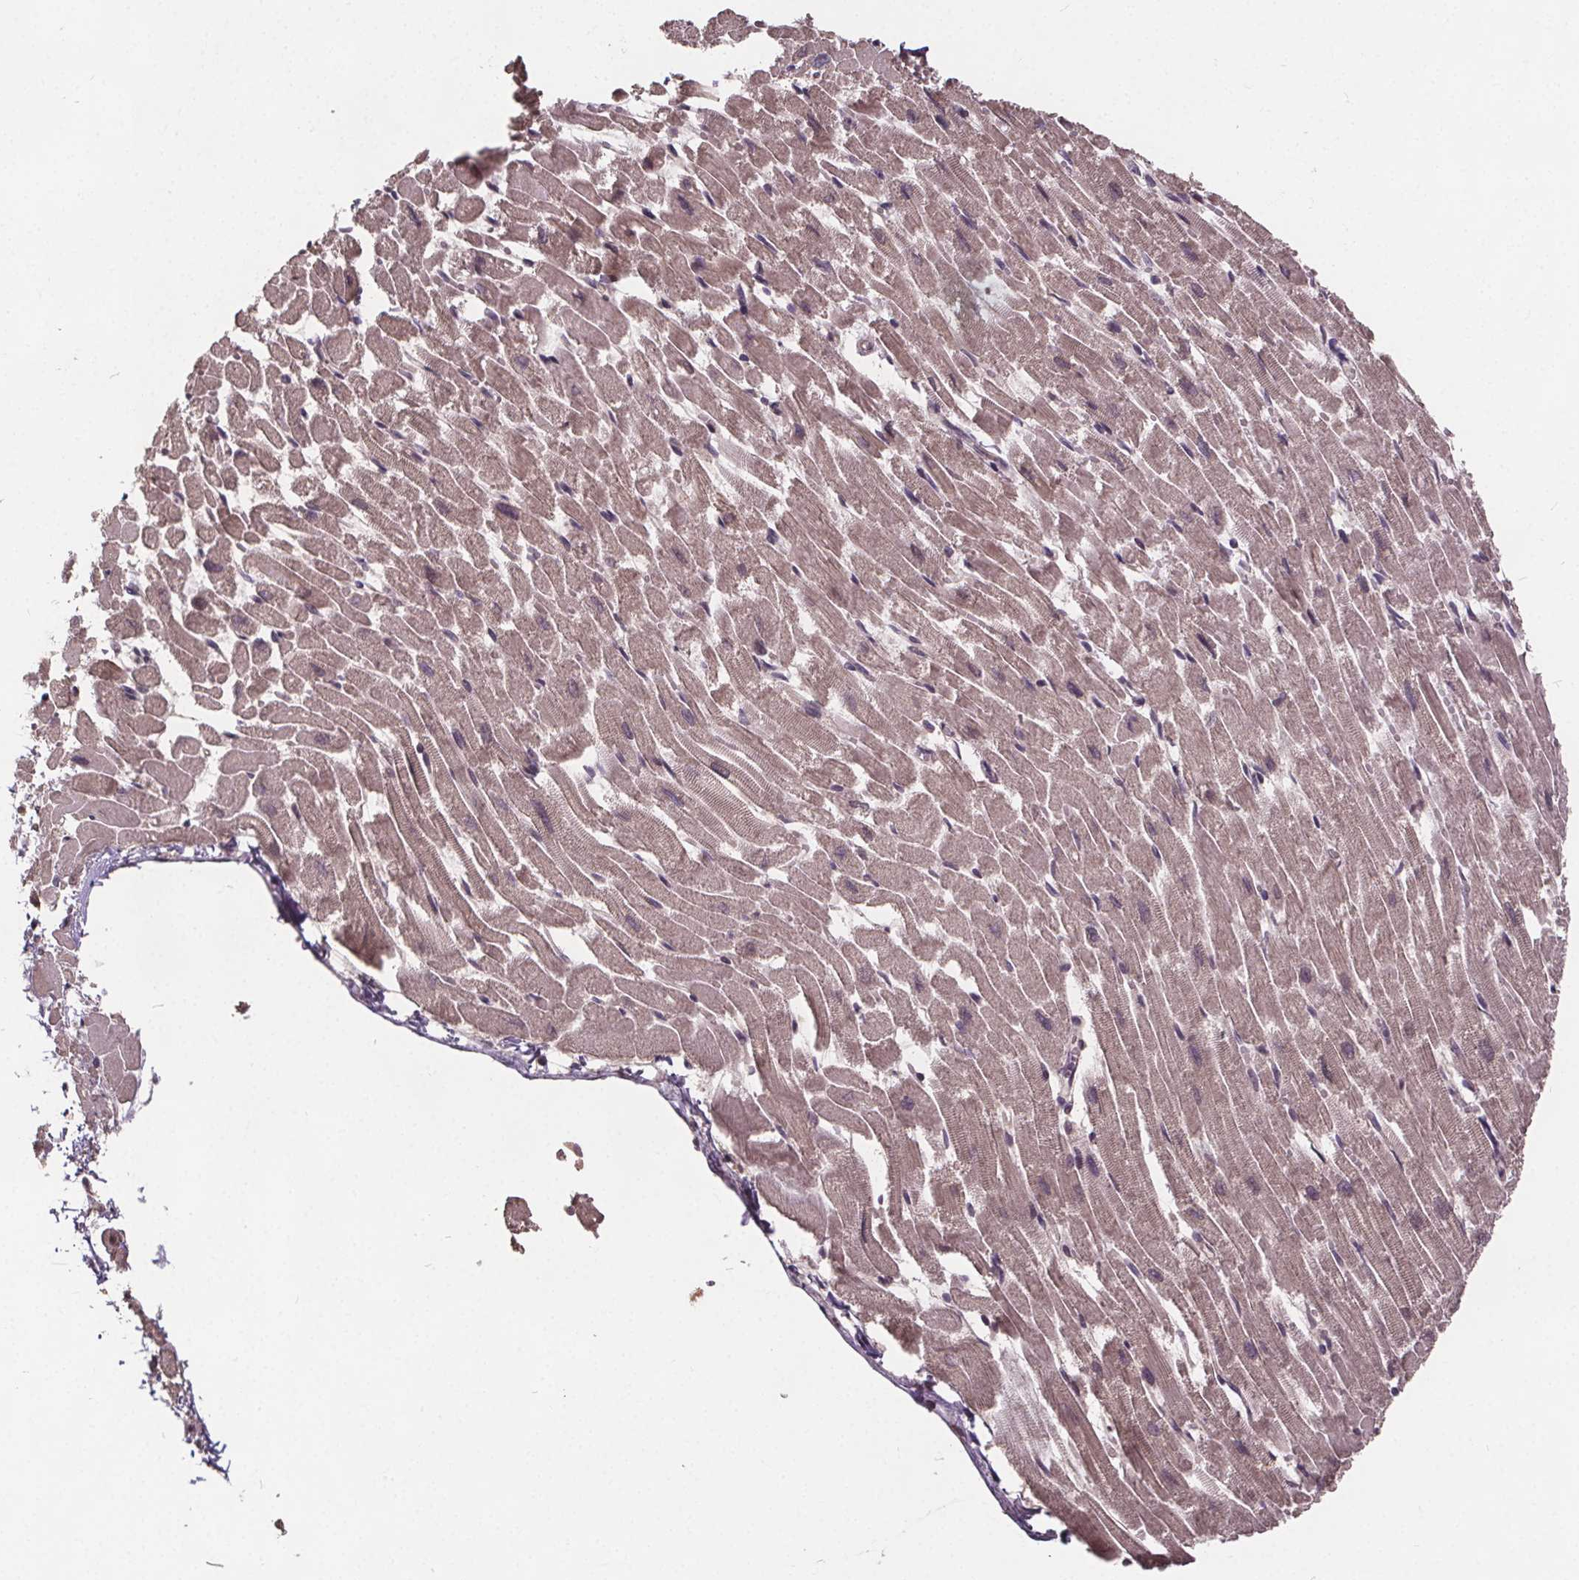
{"staining": {"intensity": "weak", "quantity": "25%-75%", "location": "cytoplasmic/membranous"}, "tissue": "heart muscle", "cell_type": "Cardiomyocytes", "image_type": "normal", "snomed": [{"axis": "morphology", "description": "Normal tissue, NOS"}, {"axis": "topography", "description": "Heart"}], "caption": "The histopathology image demonstrates staining of normal heart muscle, revealing weak cytoplasmic/membranous protein expression (brown color) within cardiomyocytes.", "gene": "USP9X", "patient": {"sex": "female", "age": 52}}